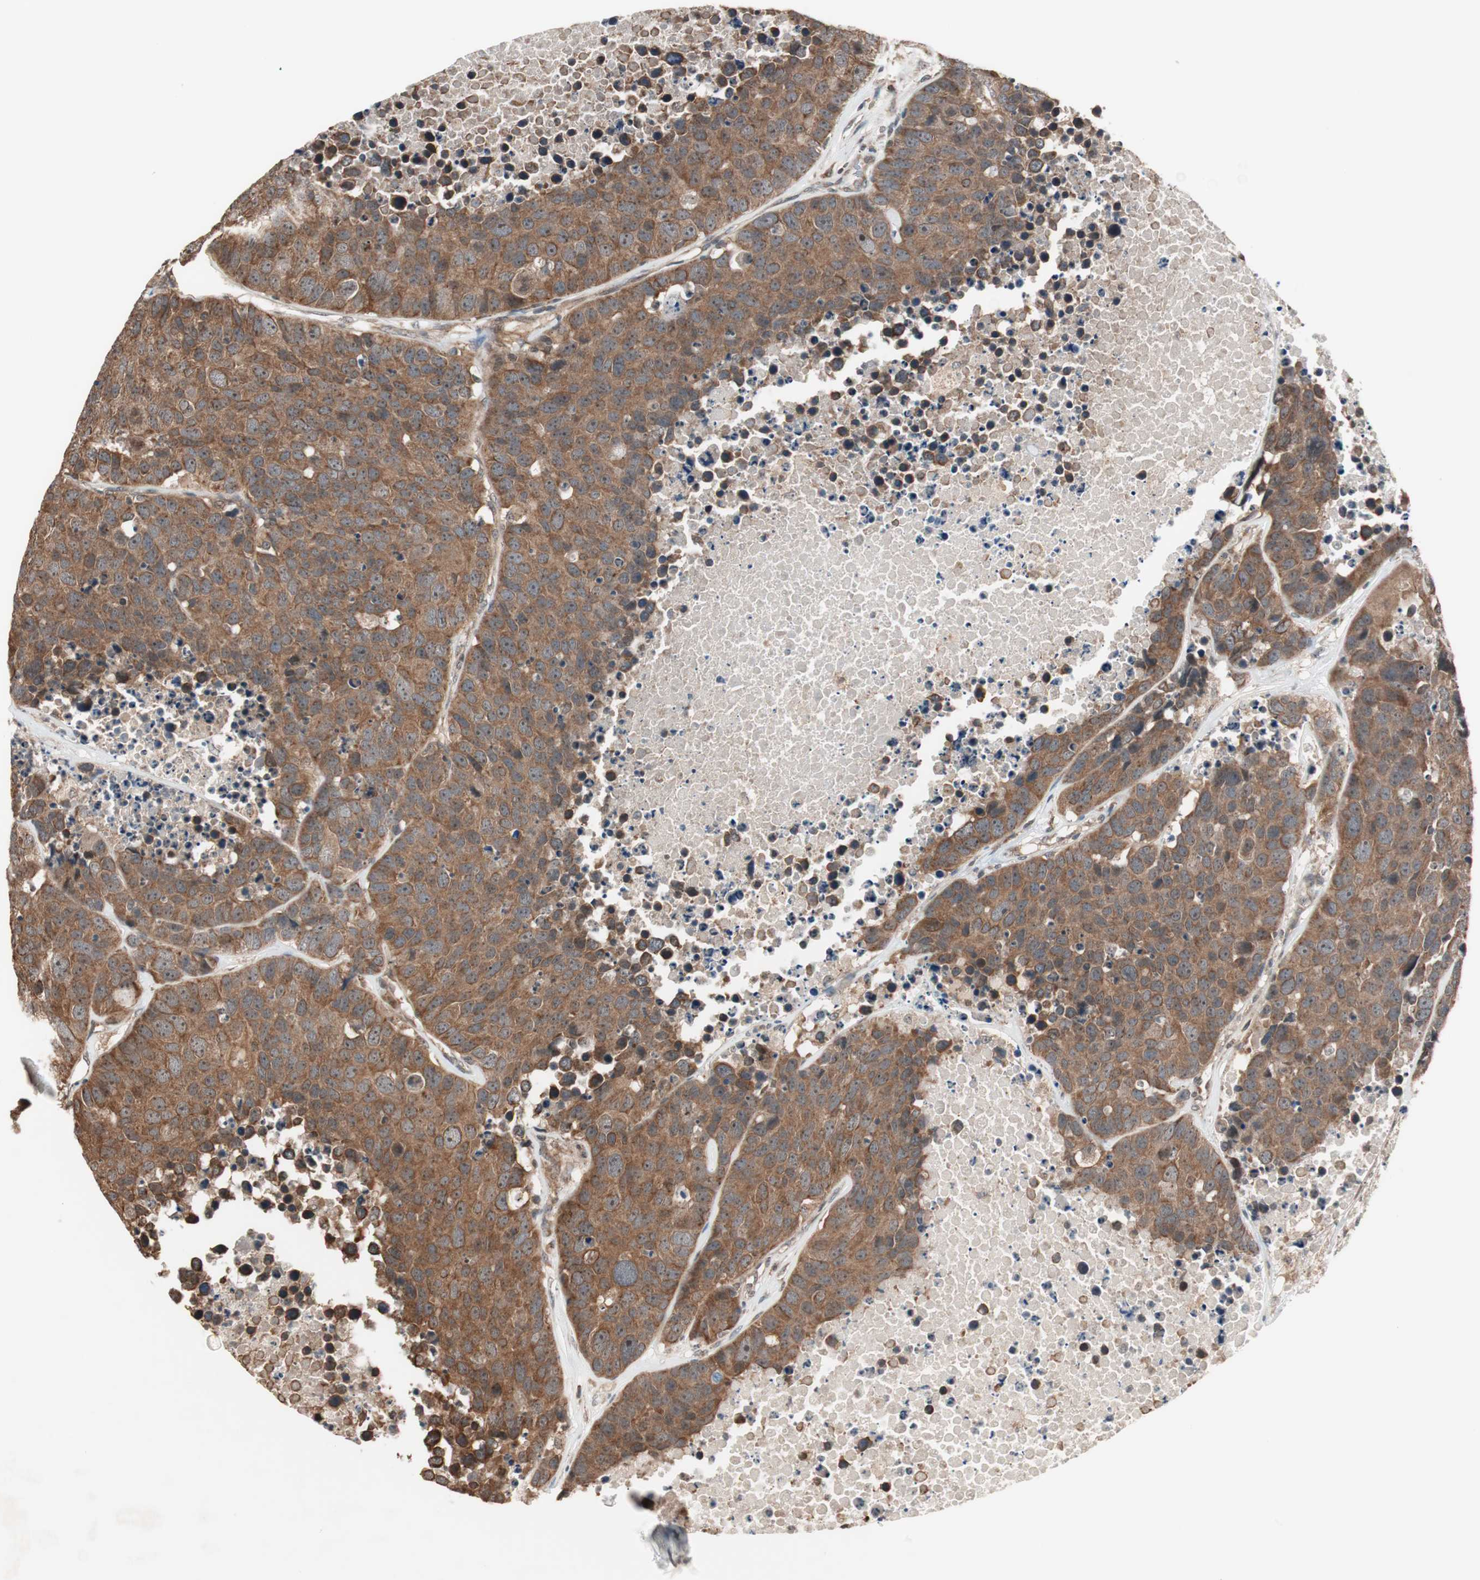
{"staining": {"intensity": "strong", "quantity": ">75%", "location": "cytoplasmic/membranous"}, "tissue": "carcinoid", "cell_type": "Tumor cells", "image_type": "cancer", "snomed": [{"axis": "morphology", "description": "Carcinoid, malignant, NOS"}, {"axis": "topography", "description": "Lung"}], "caption": "Human carcinoid stained with a protein marker reveals strong staining in tumor cells.", "gene": "FBXO5", "patient": {"sex": "male", "age": 60}}